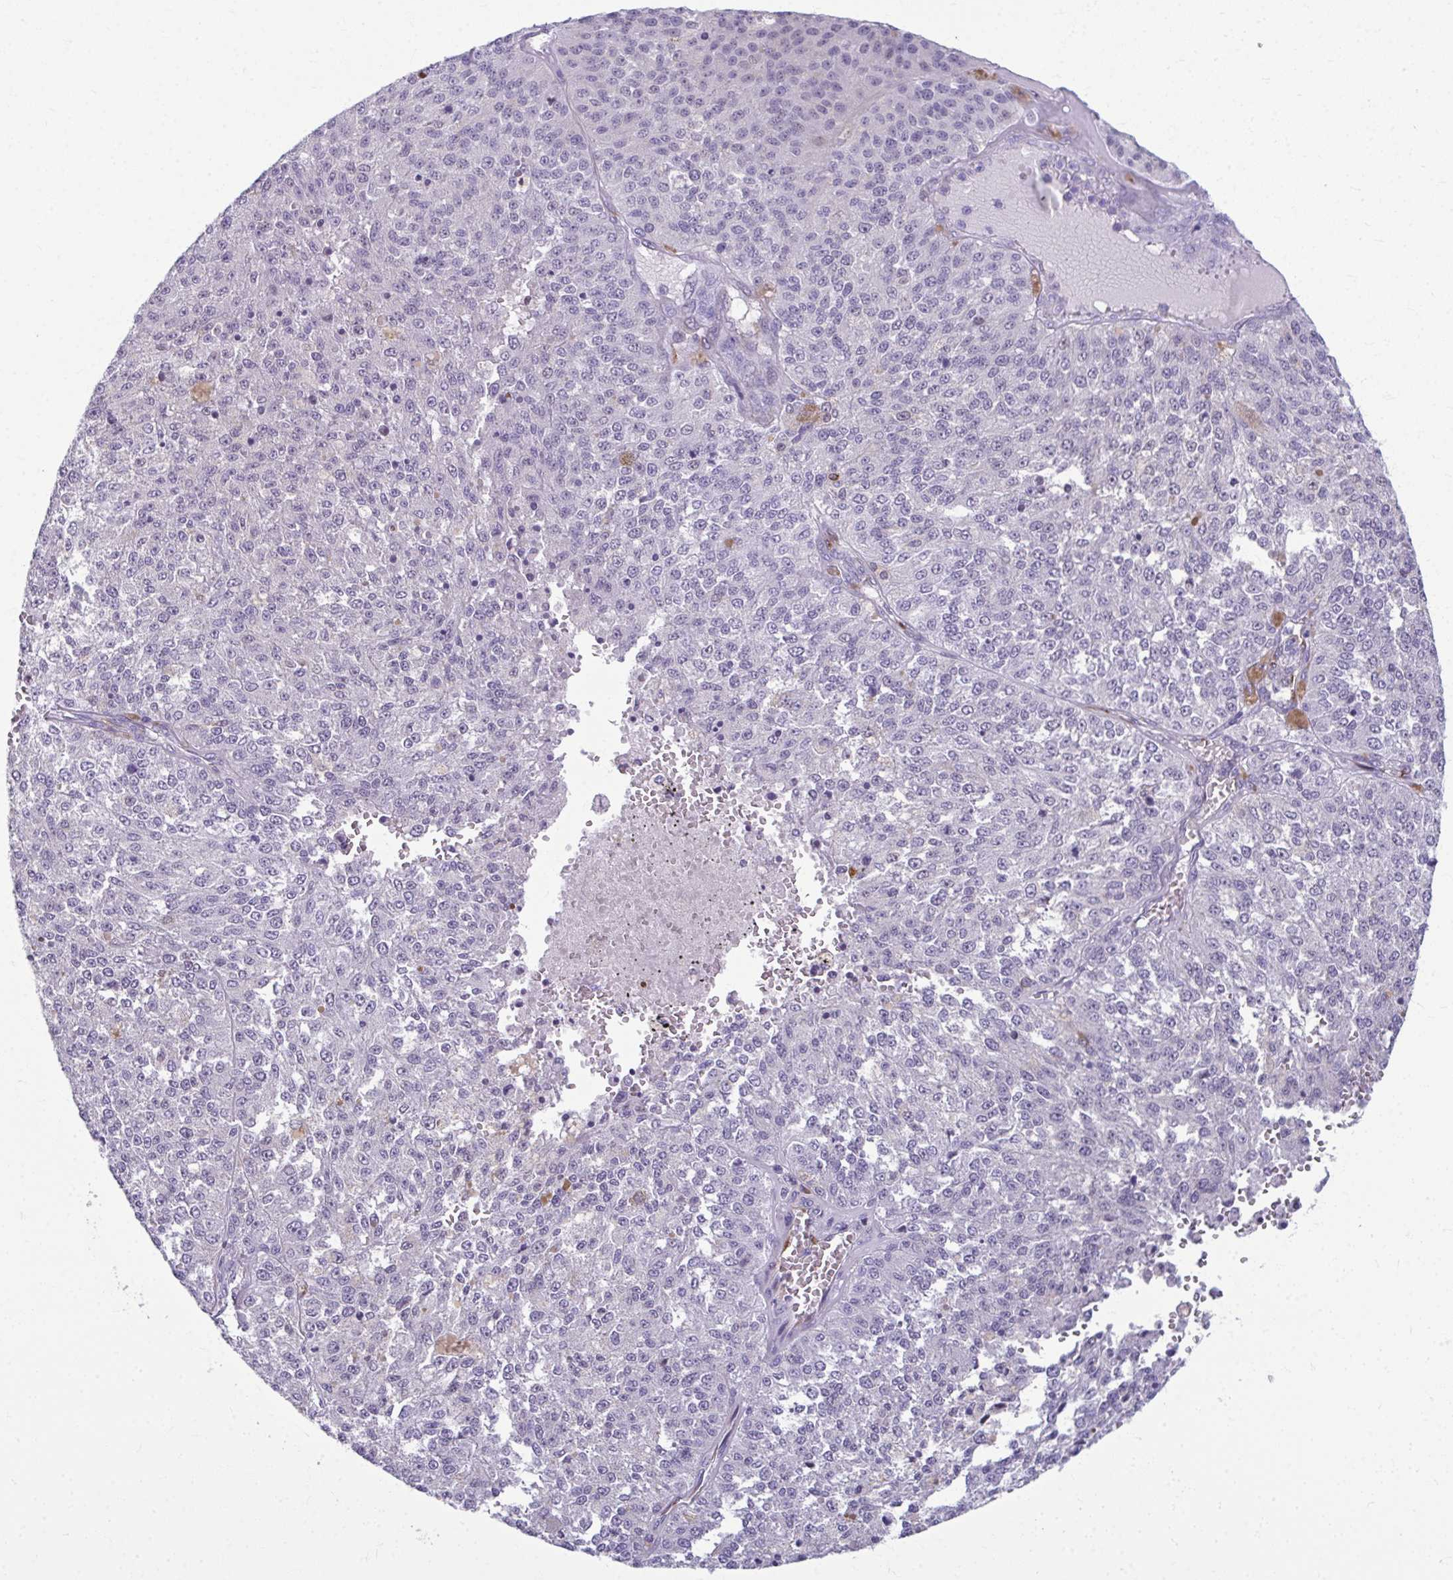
{"staining": {"intensity": "negative", "quantity": "none", "location": "none"}, "tissue": "melanoma", "cell_type": "Tumor cells", "image_type": "cancer", "snomed": [{"axis": "morphology", "description": "Malignant melanoma, Metastatic site"}, {"axis": "topography", "description": "Lymph node"}], "caption": "DAB (3,3'-diaminobenzidine) immunohistochemical staining of melanoma displays no significant expression in tumor cells.", "gene": "SERPINI1", "patient": {"sex": "female", "age": 64}}